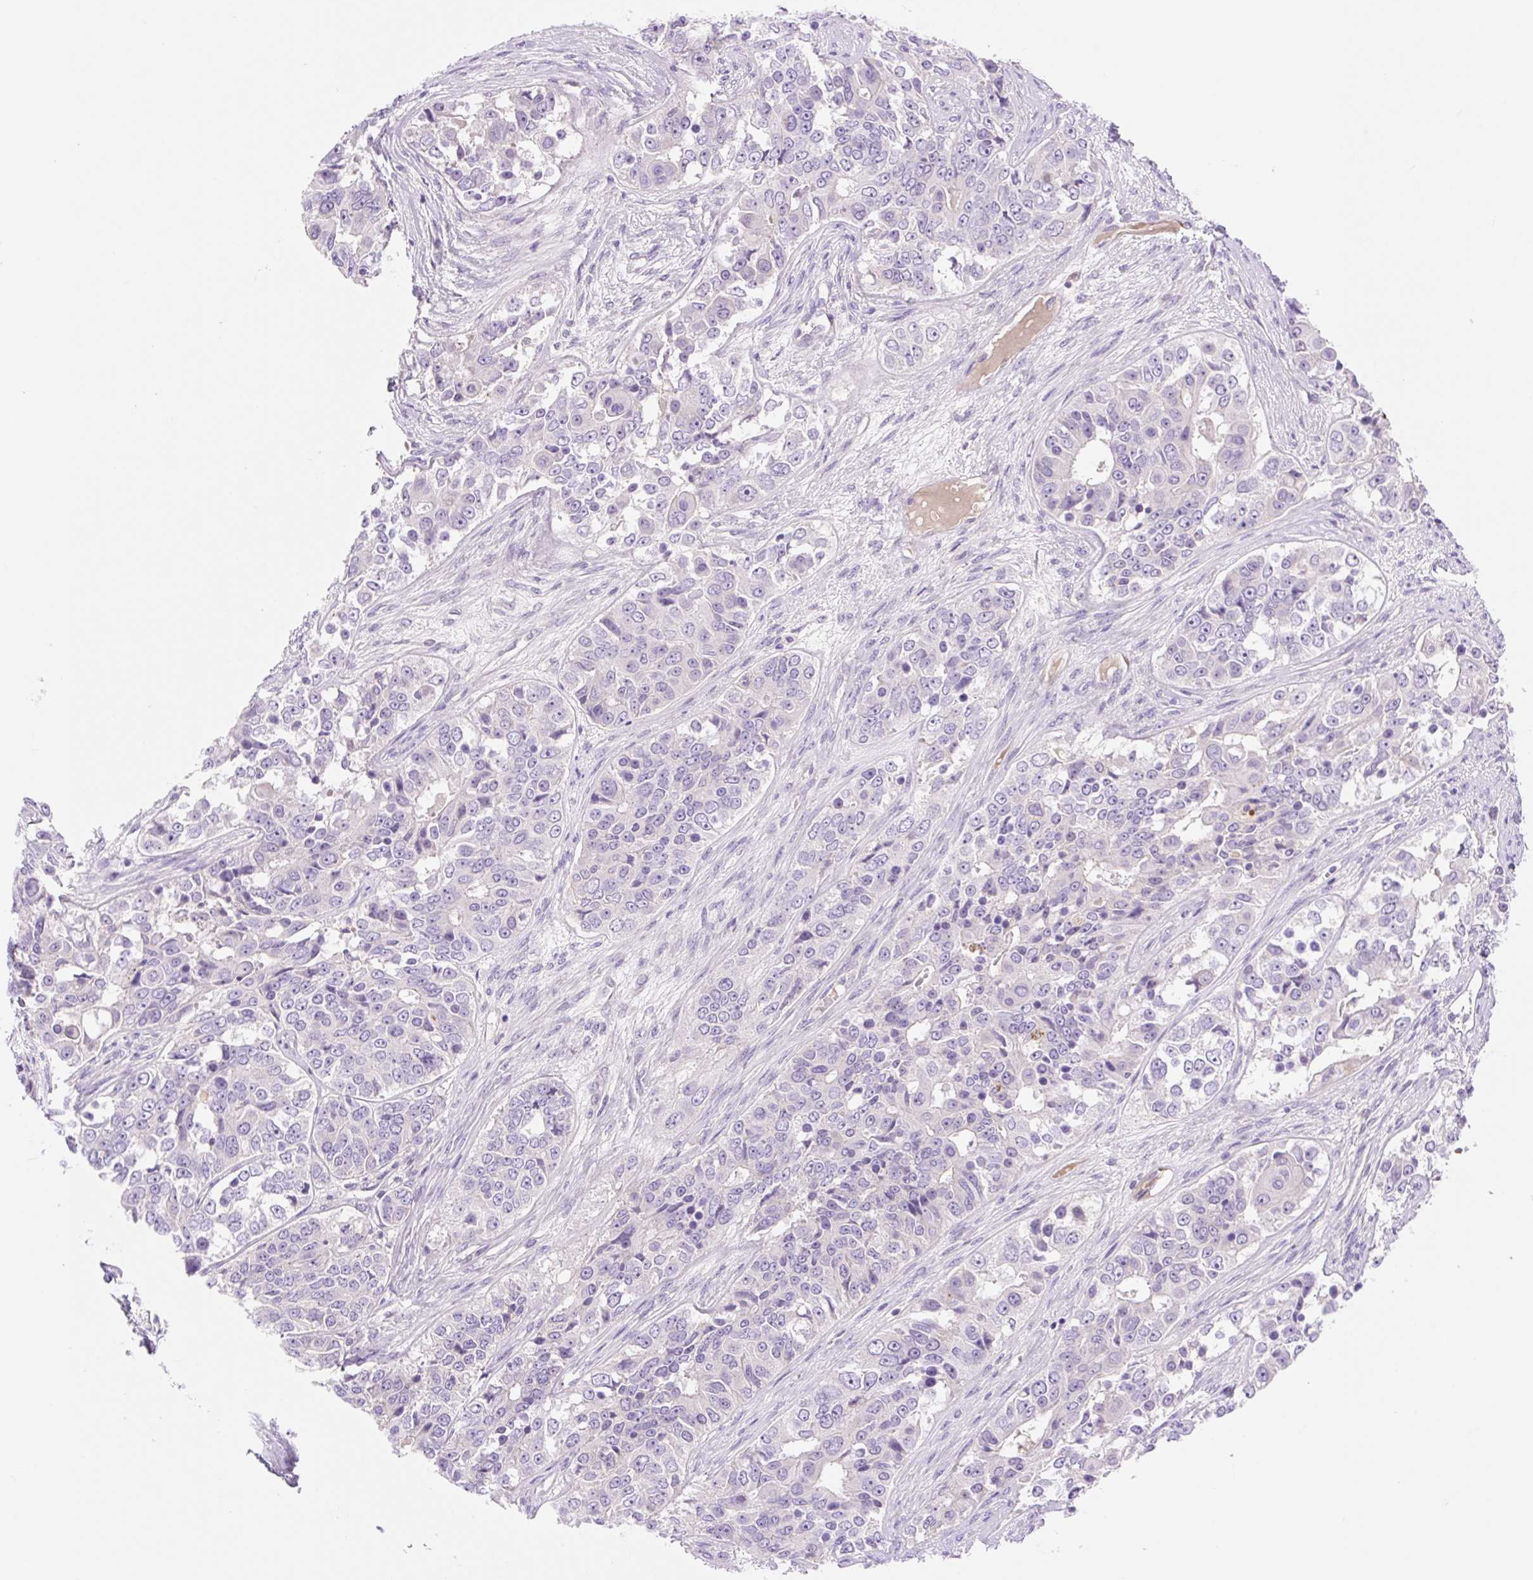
{"staining": {"intensity": "negative", "quantity": "none", "location": "none"}, "tissue": "ovarian cancer", "cell_type": "Tumor cells", "image_type": "cancer", "snomed": [{"axis": "morphology", "description": "Carcinoma, endometroid"}, {"axis": "topography", "description": "Ovary"}], "caption": "This is an immunohistochemistry micrograph of ovarian endometroid carcinoma. There is no positivity in tumor cells.", "gene": "CELF6", "patient": {"sex": "female", "age": 51}}